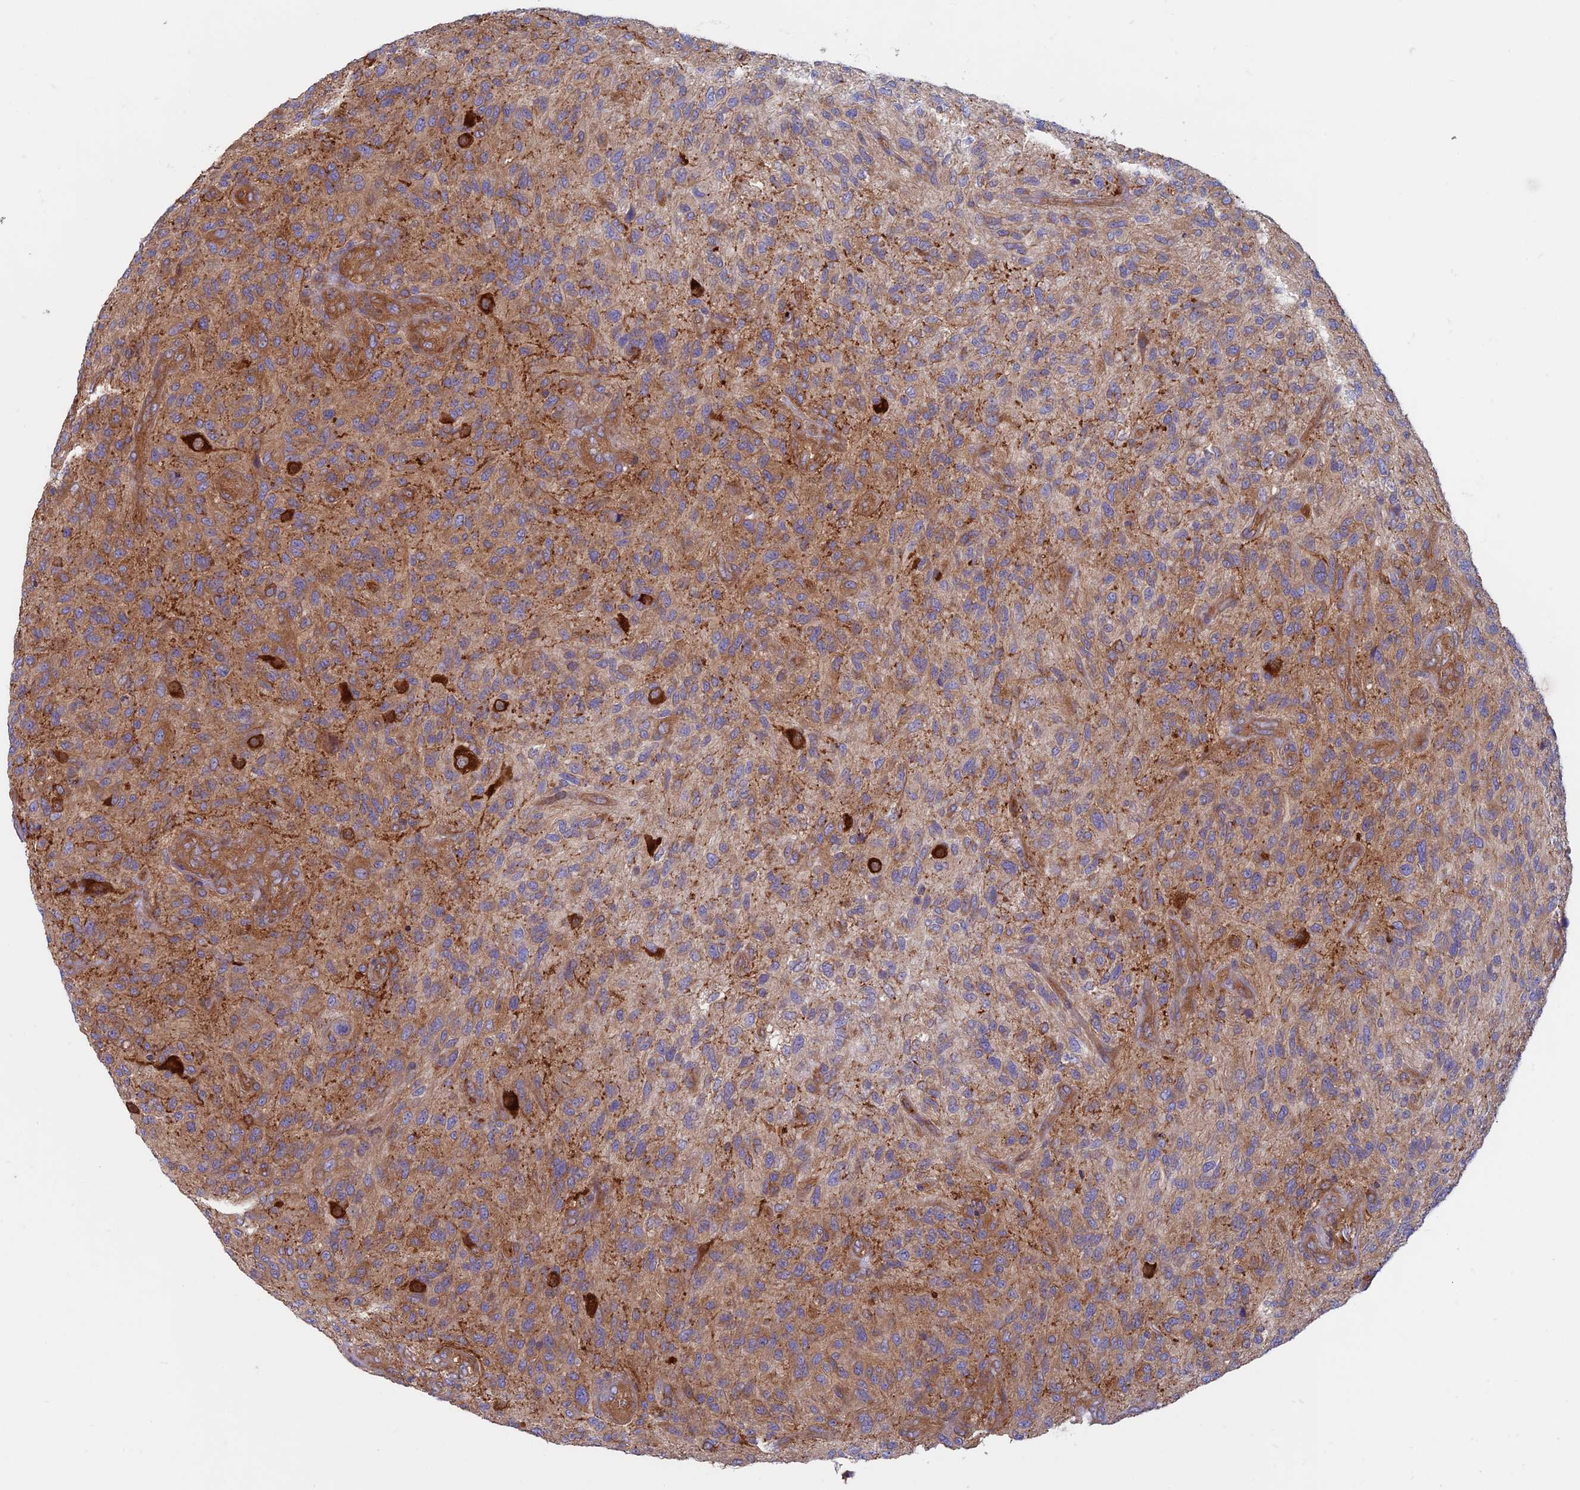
{"staining": {"intensity": "moderate", "quantity": "25%-75%", "location": "cytoplasmic/membranous"}, "tissue": "glioma", "cell_type": "Tumor cells", "image_type": "cancer", "snomed": [{"axis": "morphology", "description": "Glioma, malignant, High grade"}, {"axis": "topography", "description": "Brain"}], "caption": "Glioma was stained to show a protein in brown. There is medium levels of moderate cytoplasmic/membranous expression in about 25%-75% of tumor cells. The protein of interest is stained brown, and the nuclei are stained in blue (DAB (3,3'-diaminobenzidine) IHC with brightfield microscopy, high magnification).", "gene": "DNM1L", "patient": {"sex": "male", "age": 47}}